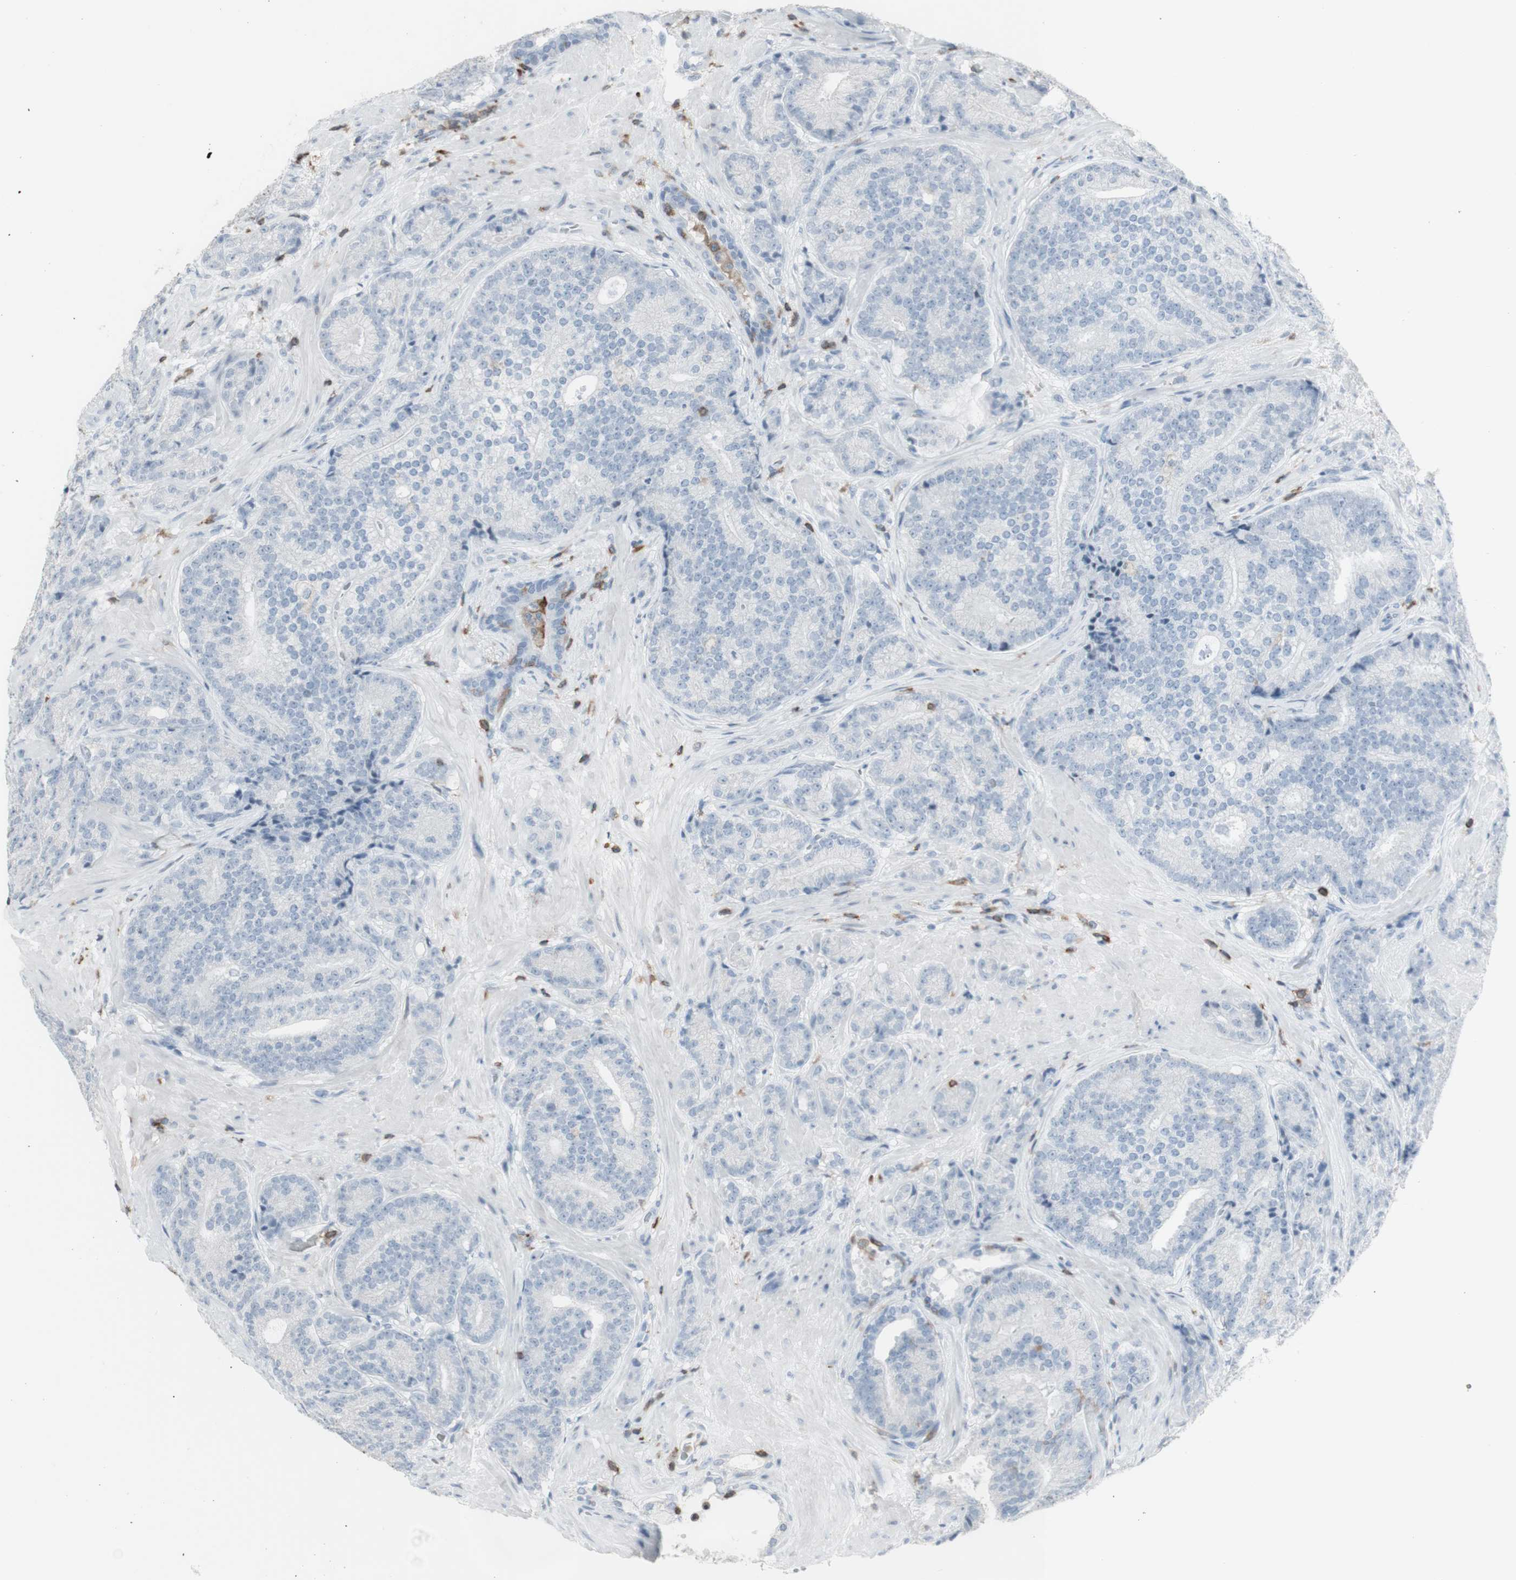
{"staining": {"intensity": "negative", "quantity": "none", "location": "none"}, "tissue": "prostate cancer", "cell_type": "Tumor cells", "image_type": "cancer", "snomed": [{"axis": "morphology", "description": "Adenocarcinoma, High grade"}, {"axis": "topography", "description": "Prostate"}], "caption": "Immunohistochemistry micrograph of high-grade adenocarcinoma (prostate) stained for a protein (brown), which displays no staining in tumor cells.", "gene": "NRG1", "patient": {"sex": "male", "age": 61}}